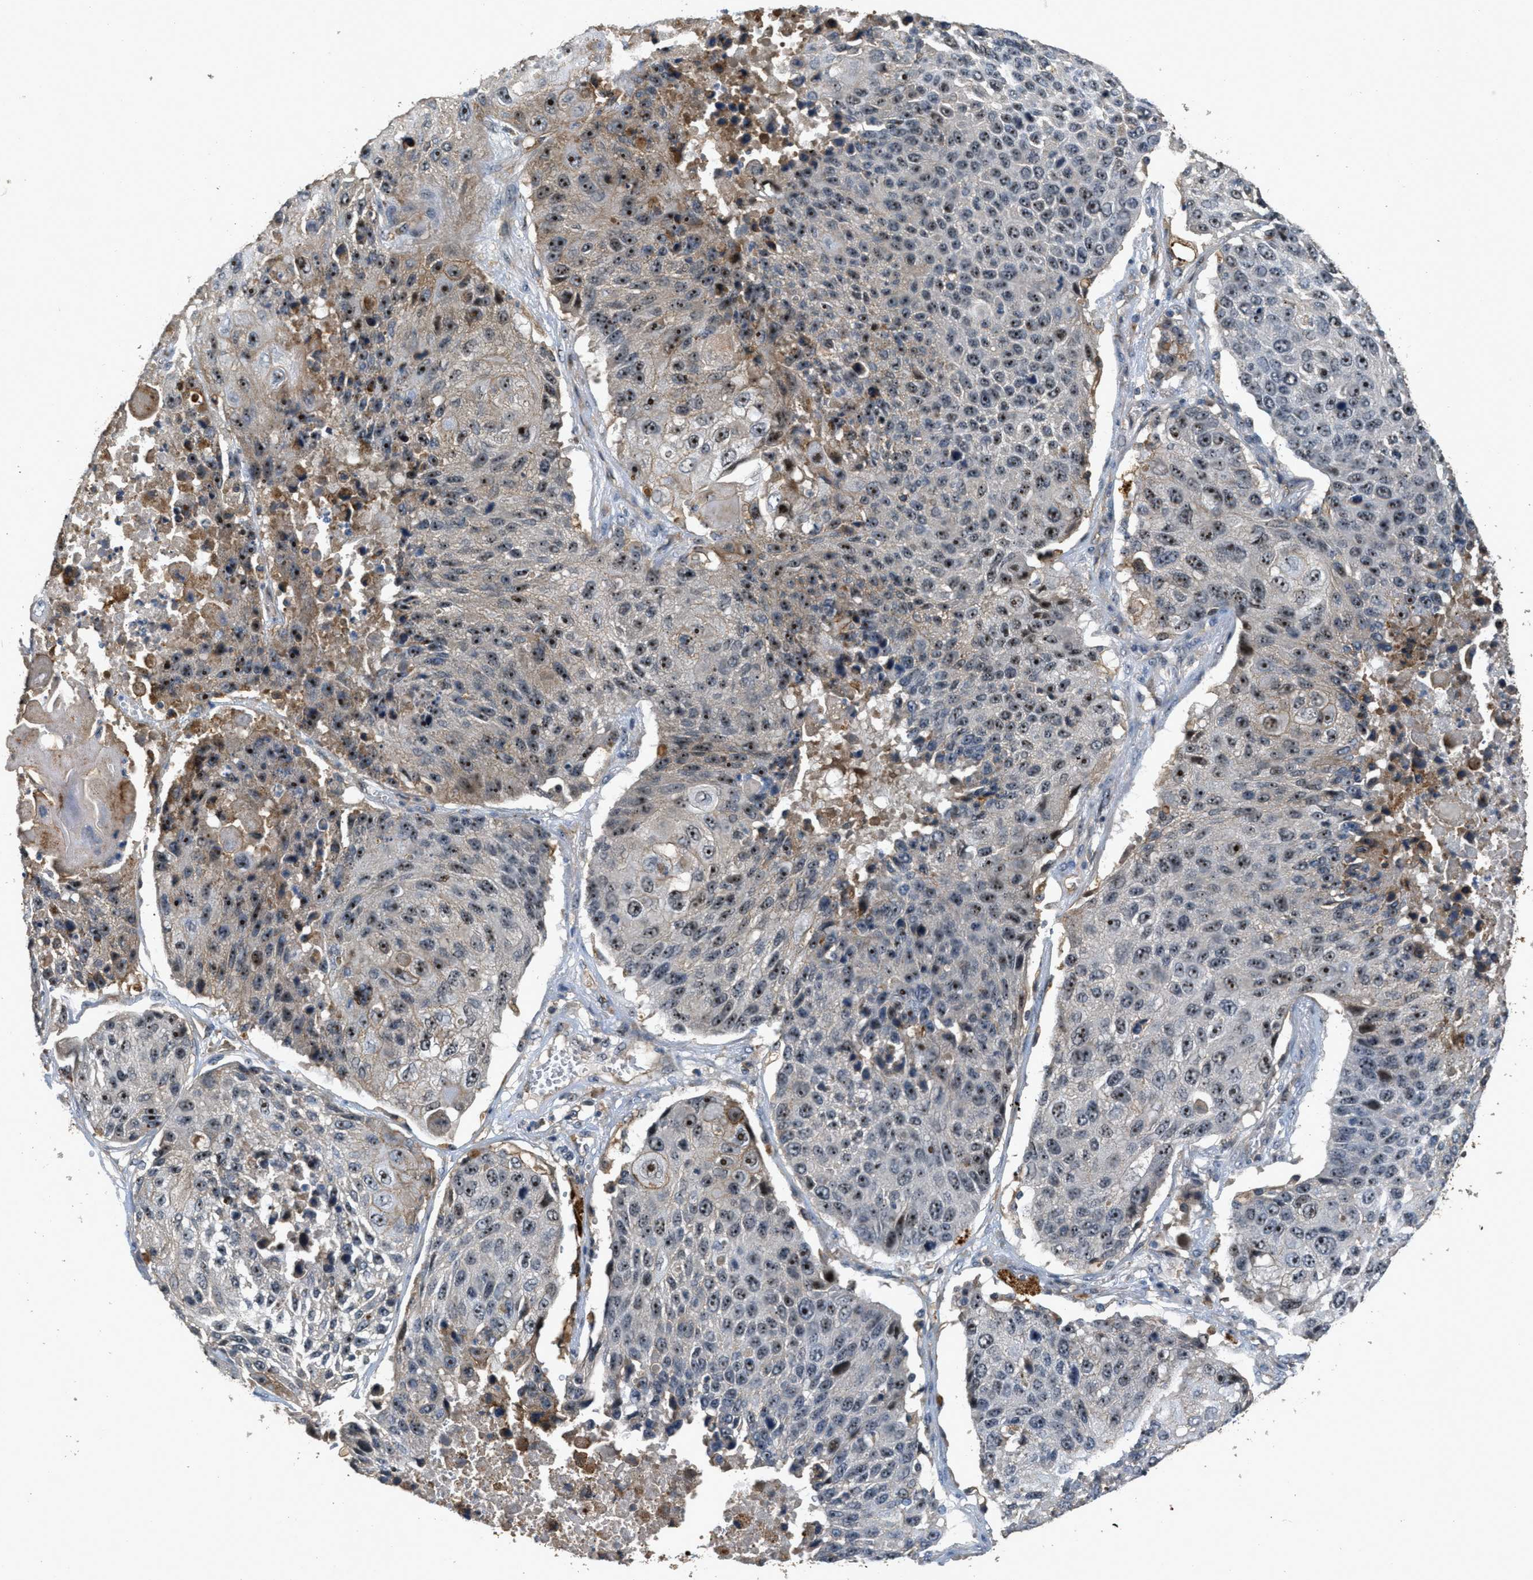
{"staining": {"intensity": "strong", "quantity": ">75%", "location": "nuclear"}, "tissue": "lung cancer", "cell_type": "Tumor cells", "image_type": "cancer", "snomed": [{"axis": "morphology", "description": "Squamous cell carcinoma, NOS"}, {"axis": "topography", "description": "Lung"}], "caption": "IHC micrograph of lung cancer (squamous cell carcinoma) stained for a protein (brown), which reveals high levels of strong nuclear staining in approximately >75% of tumor cells.", "gene": "OSMR", "patient": {"sex": "male", "age": 61}}